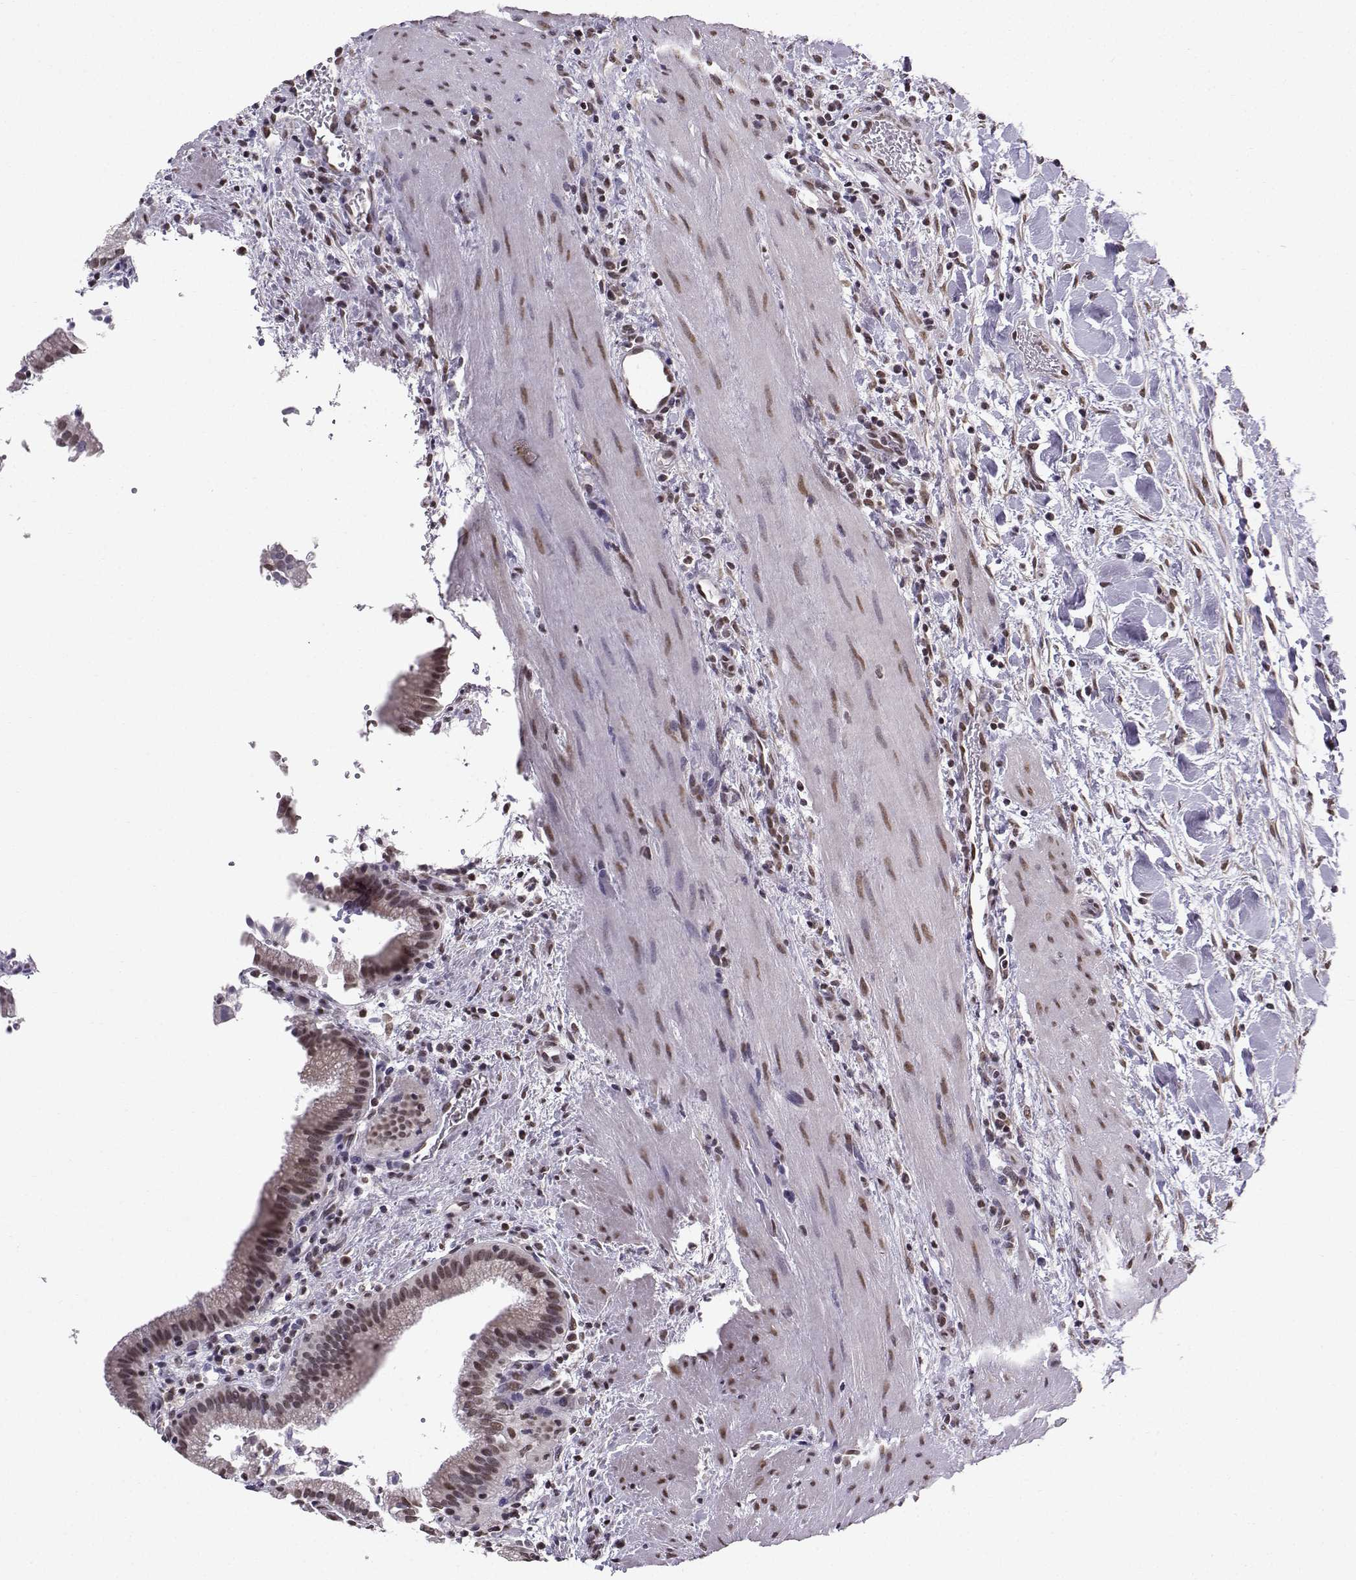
{"staining": {"intensity": "weak", "quantity": "25%-75%", "location": "nuclear"}, "tissue": "gallbladder", "cell_type": "Glandular cells", "image_type": "normal", "snomed": [{"axis": "morphology", "description": "Normal tissue, NOS"}, {"axis": "topography", "description": "Gallbladder"}], "caption": "Normal gallbladder reveals weak nuclear positivity in approximately 25%-75% of glandular cells.", "gene": "EZH1", "patient": {"sex": "male", "age": 42}}